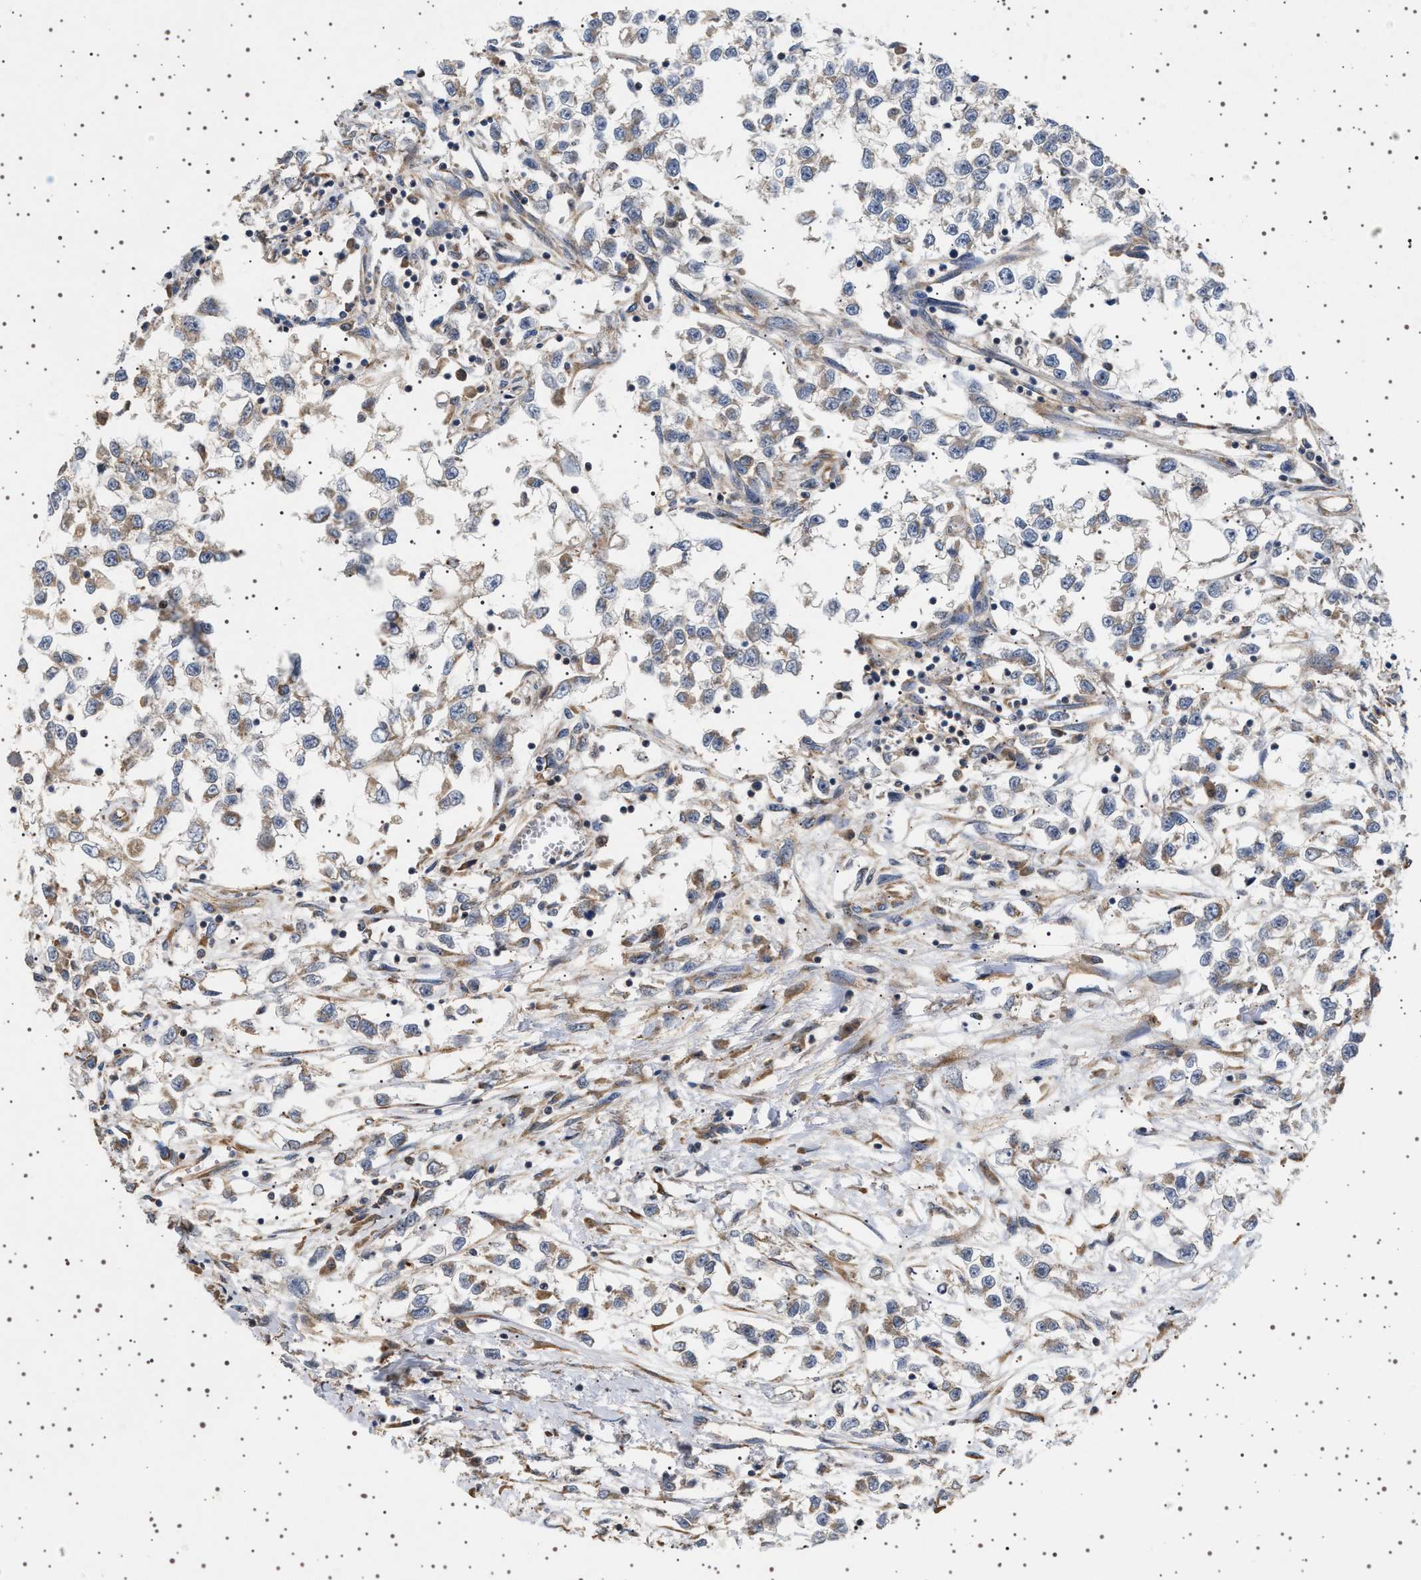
{"staining": {"intensity": "weak", "quantity": "25%-75%", "location": "cytoplasmic/membranous"}, "tissue": "testis cancer", "cell_type": "Tumor cells", "image_type": "cancer", "snomed": [{"axis": "morphology", "description": "Seminoma, NOS"}, {"axis": "morphology", "description": "Carcinoma, Embryonal, NOS"}, {"axis": "topography", "description": "Testis"}], "caption": "Weak cytoplasmic/membranous expression for a protein is seen in about 25%-75% of tumor cells of embryonal carcinoma (testis) using IHC.", "gene": "TRUB2", "patient": {"sex": "male", "age": 51}}